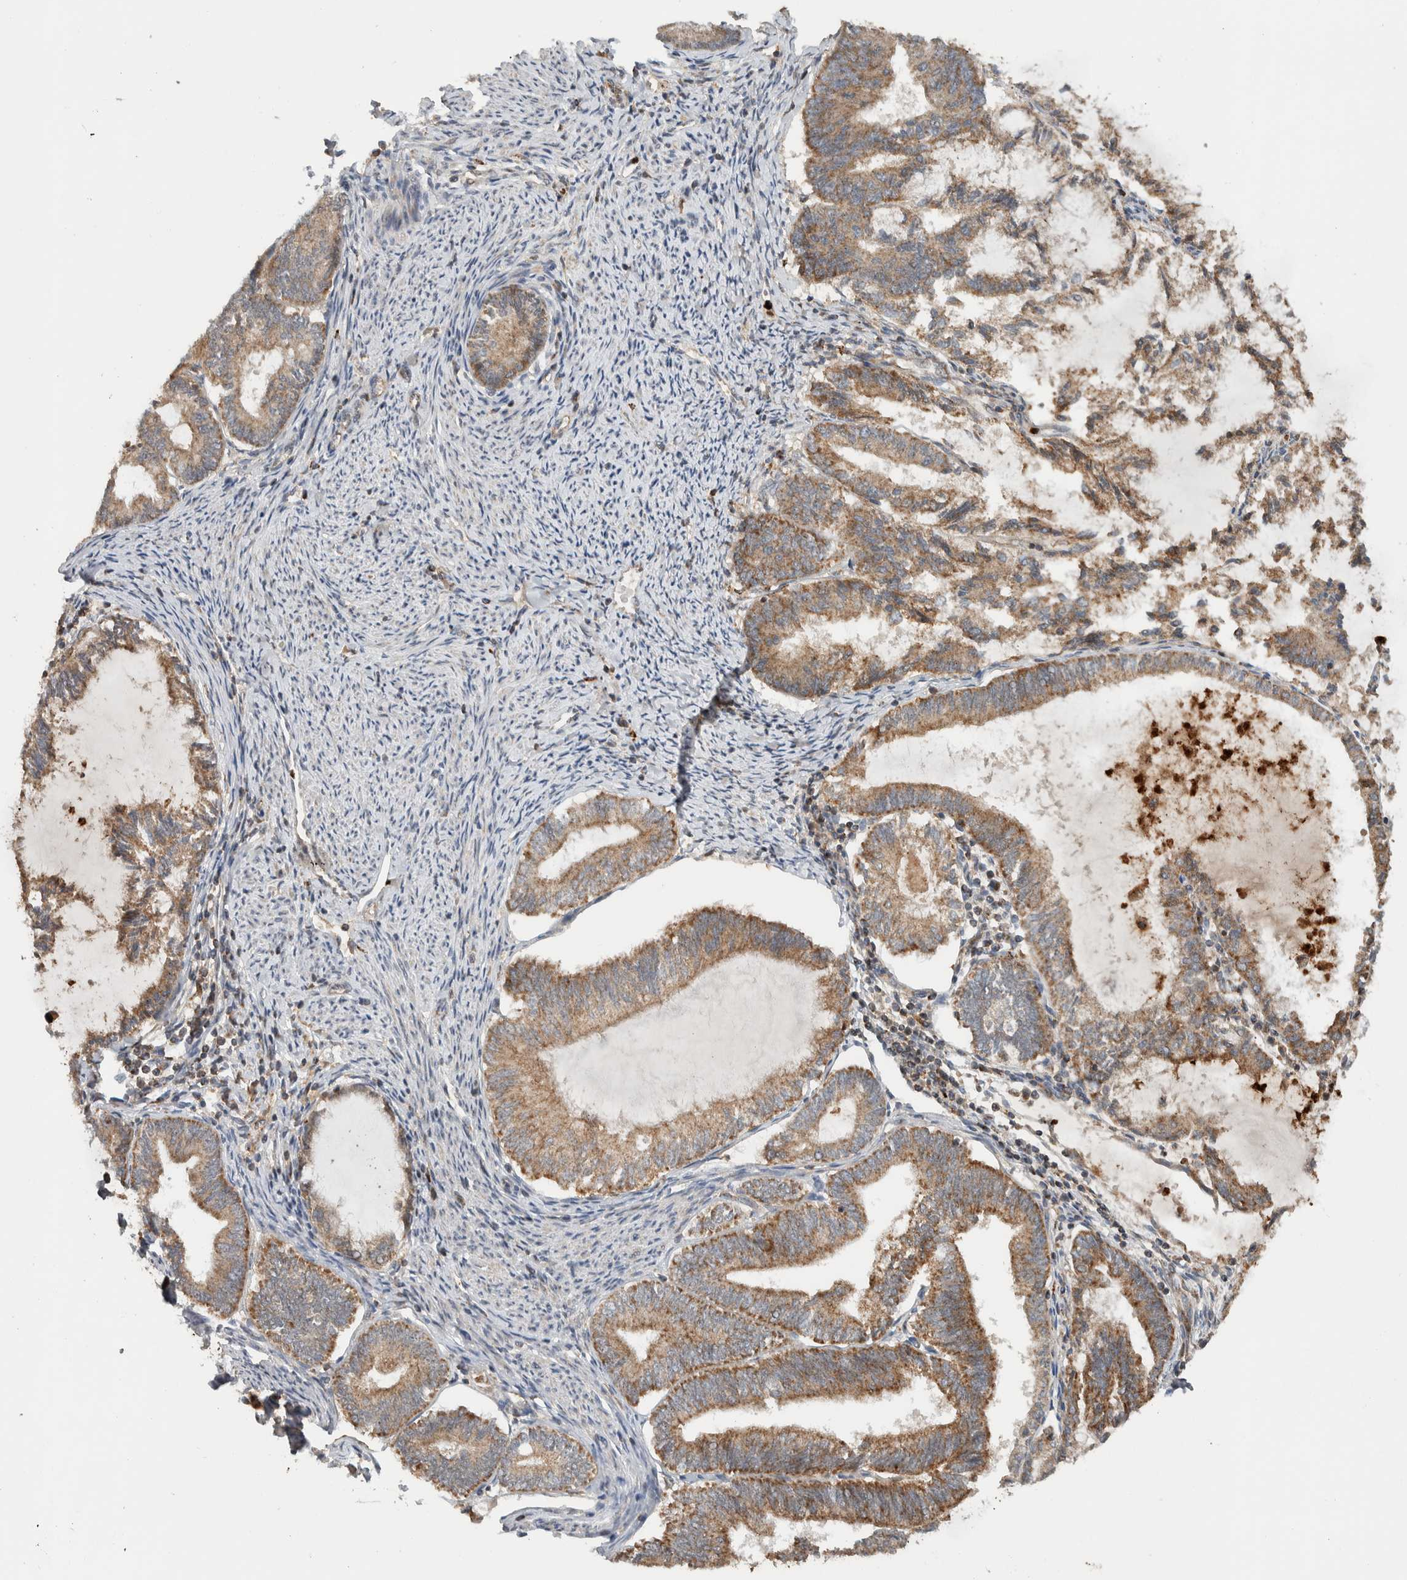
{"staining": {"intensity": "moderate", "quantity": ">75%", "location": "cytoplasmic/membranous"}, "tissue": "endometrial cancer", "cell_type": "Tumor cells", "image_type": "cancer", "snomed": [{"axis": "morphology", "description": "Adenocarcinoma, NOS"}, {"axis": "topography", "description": "Endometrium"}], "caption": "Immunohistochemical staining of human endometrial cancer shows moderate cytoplasmic/membranous protein positivity in about >75% of tumor cells.", "gene": "VPS53", "patient": {"sex": "female", "age": 86}}